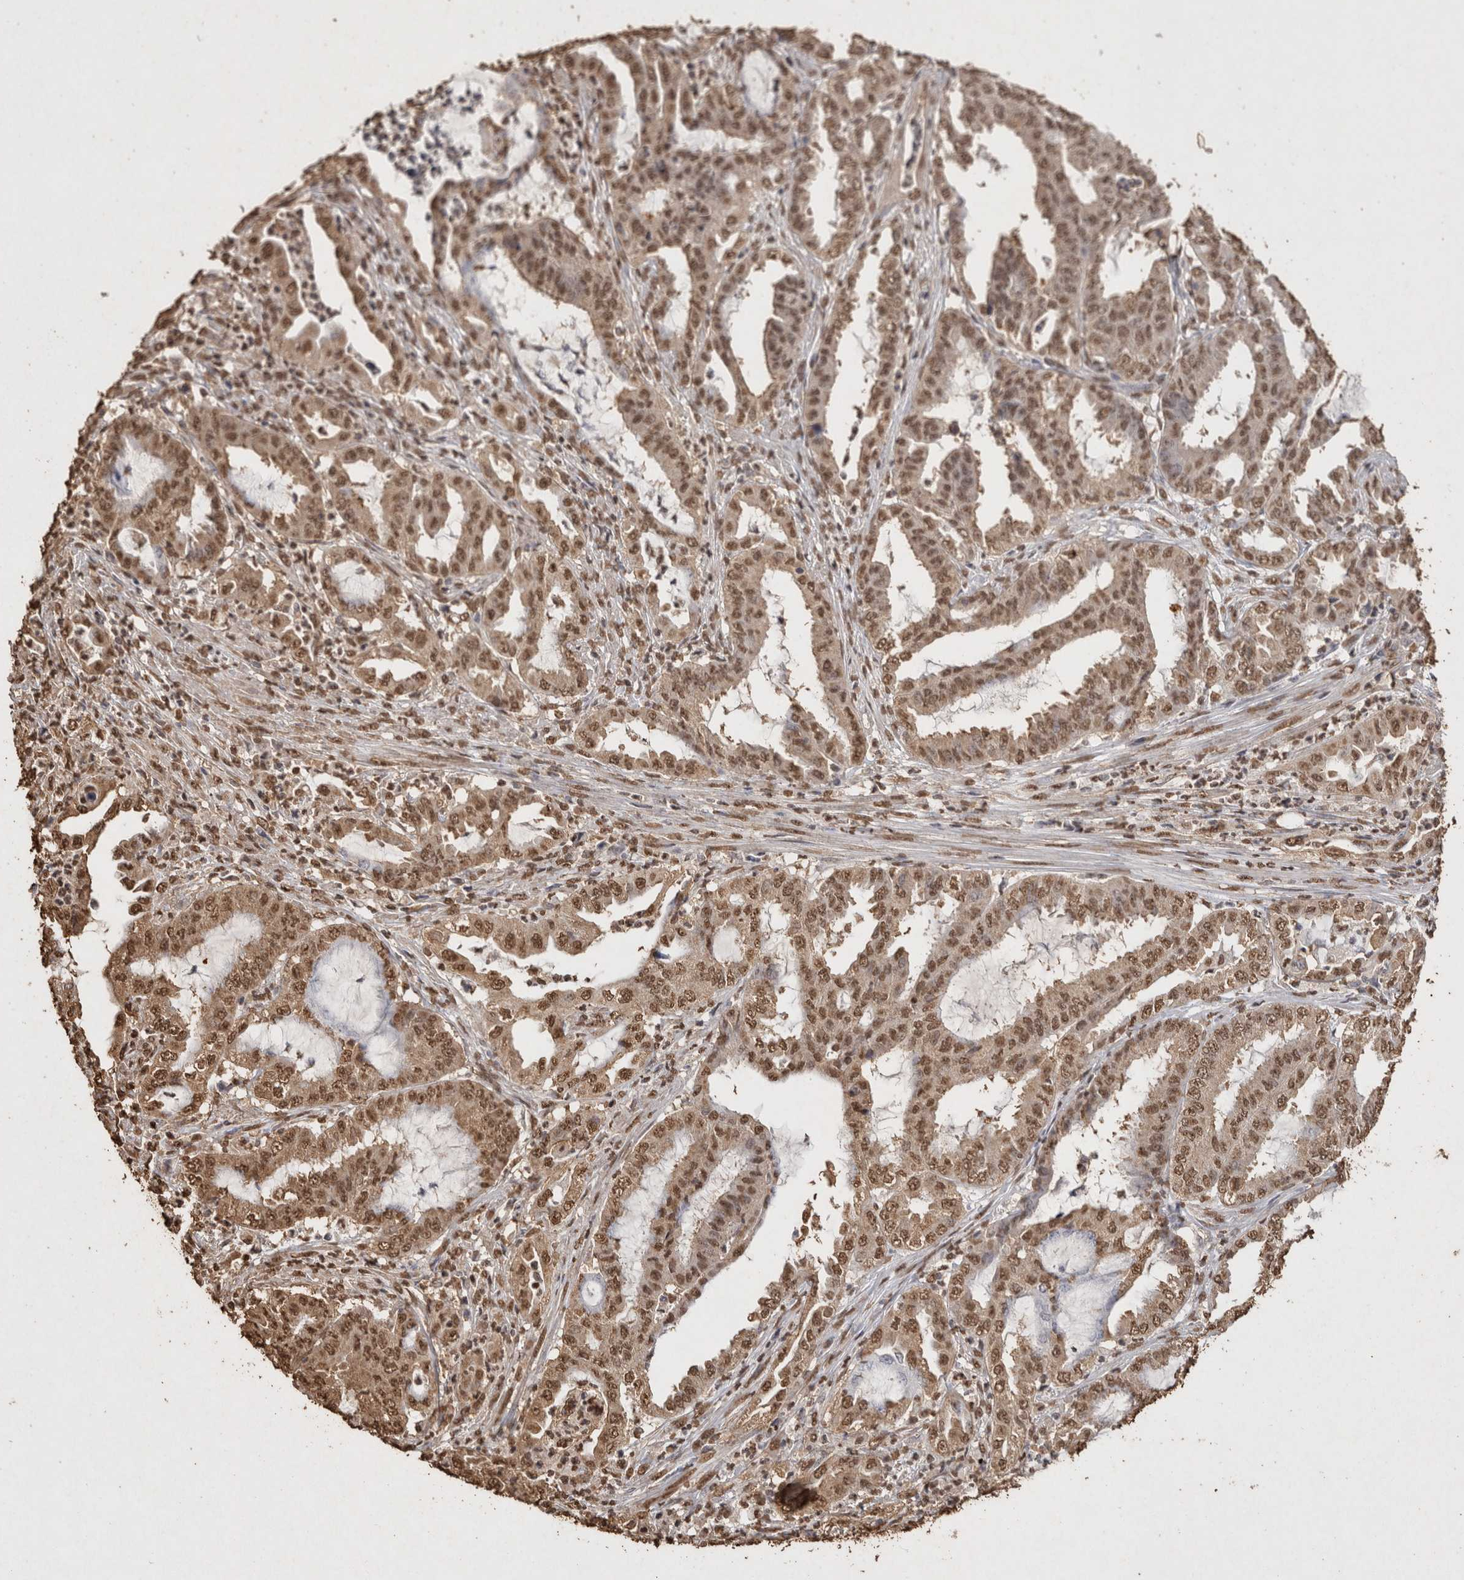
{"staining": {"intensity": "moderate", "quantity": ">75%", "location": "nuclear"}, "tissue": "endometrial cancer", "cell_type": "Tumor cells", "image_type": "cancer", "snomed": [{"axis": "morphology", "description": "Adenocarcinoma, NOS"}, {"axis": "topography", "description": "Endometrium"}], "caption": "This image reveals immunohistochemistry (IHC) staining of adenocarcinoma (endometrial), with medium moderate nuclear staining in about >75% of tumor cells.", "gene": "FSTL3", "patient": {"sex": "female", "age": 51}}